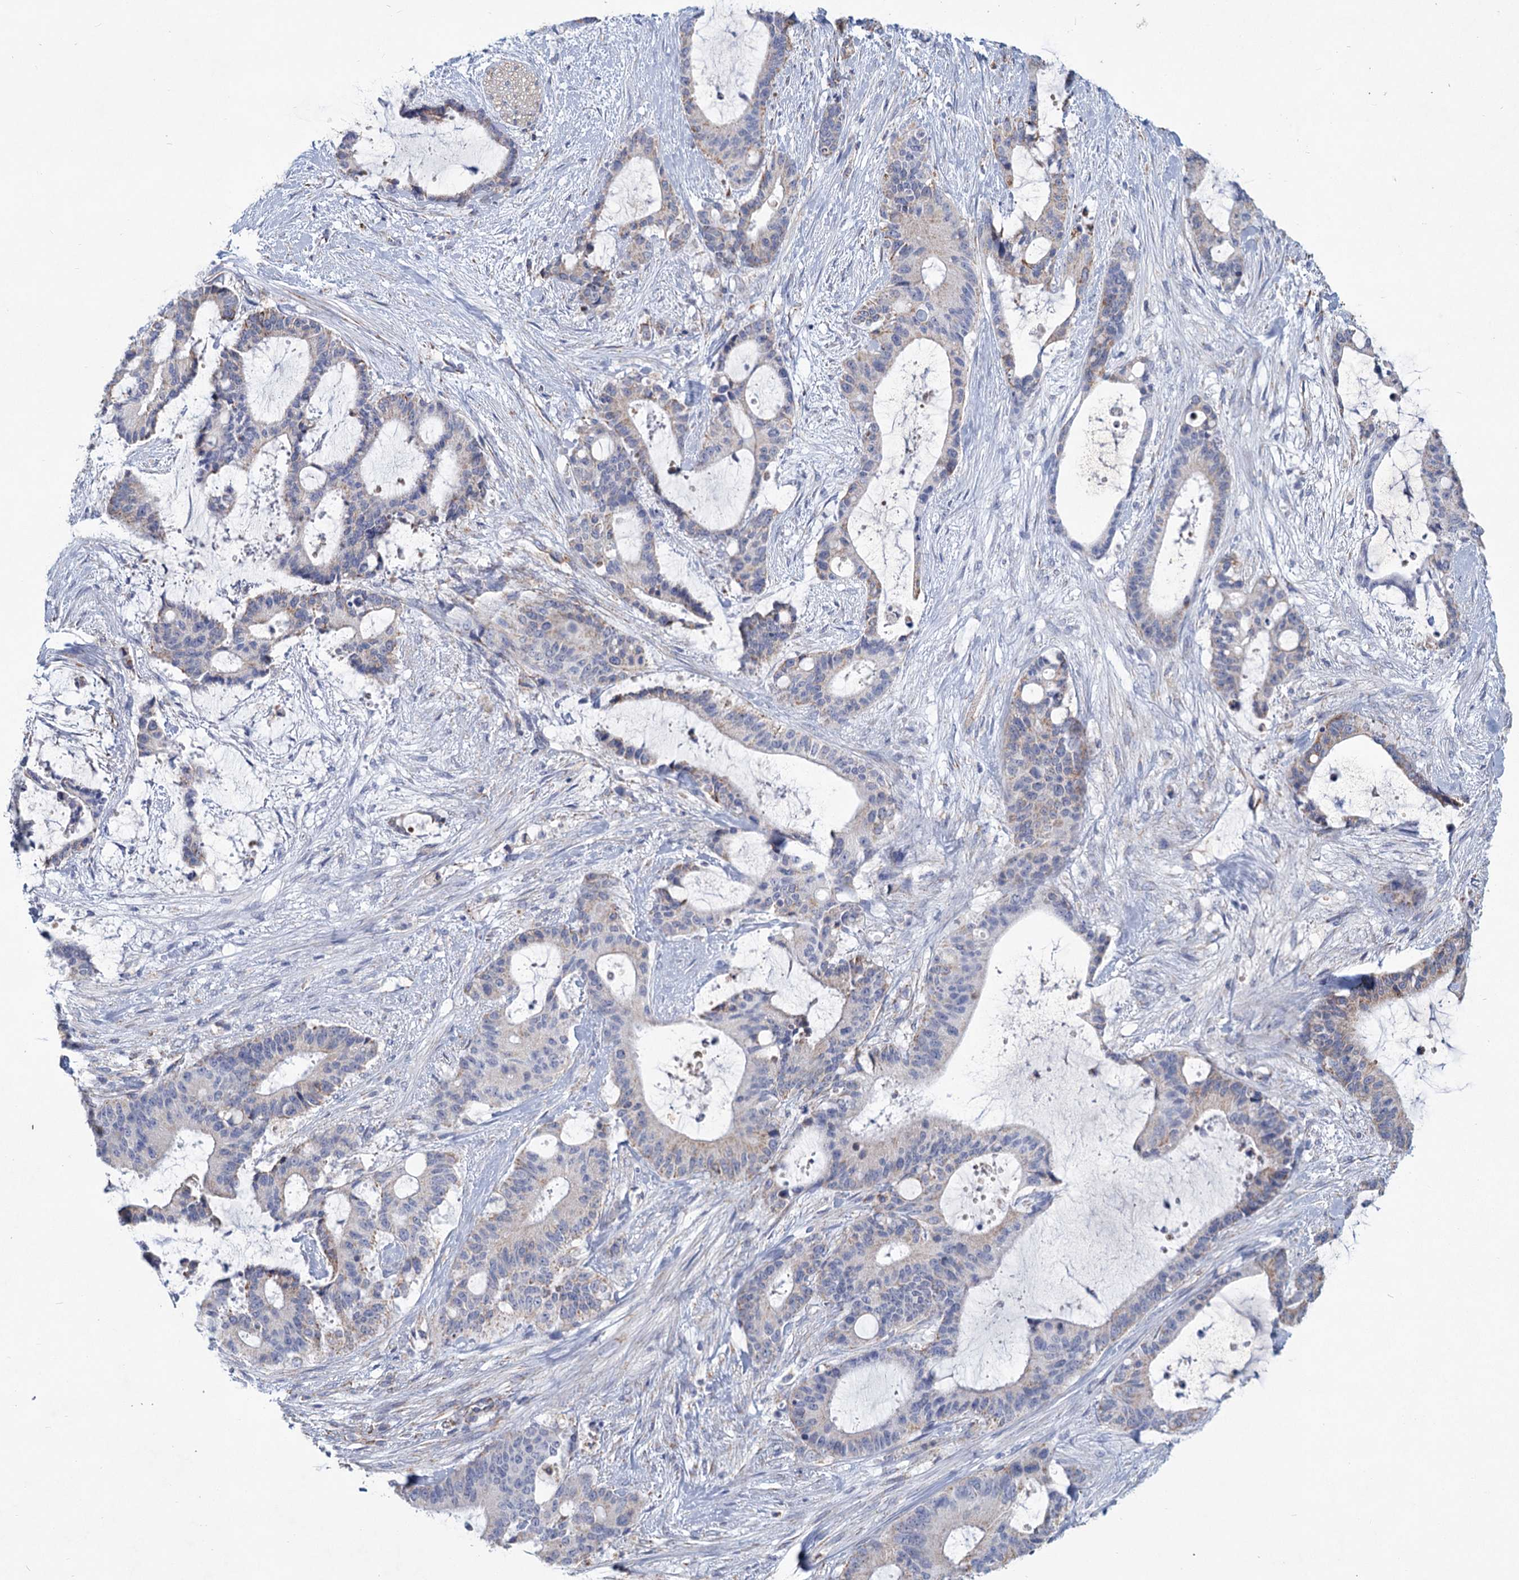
{"staining": {"intensity": "moderate", "quantity": "<25%", "location": "cytoplasmic/membranous"}, "tissue": "liver cancer", "cell_type": "Tumor cells", "image_type": "cancer", "snomed": [{"axis": "morphology", "description": "Normal tissue, NOS"}, {"axis": "morphology", "description": "Cholangiocarcinoma"}, {"axis": "topography", "description": "Liver"}, {"axis": "topography", "description": "Peripheral nerve tissue"}], "caption": "DAB (3,3'-diaminobenzidine) immunohistochemical staining of liver cancer (cholangiocarcinoma) reveals moderate cytoplasmic/membranous protein expression in about <25% of tumor cells.", "gene": "NDUFC2", "patient": {"sex": "female", "age": 73}}